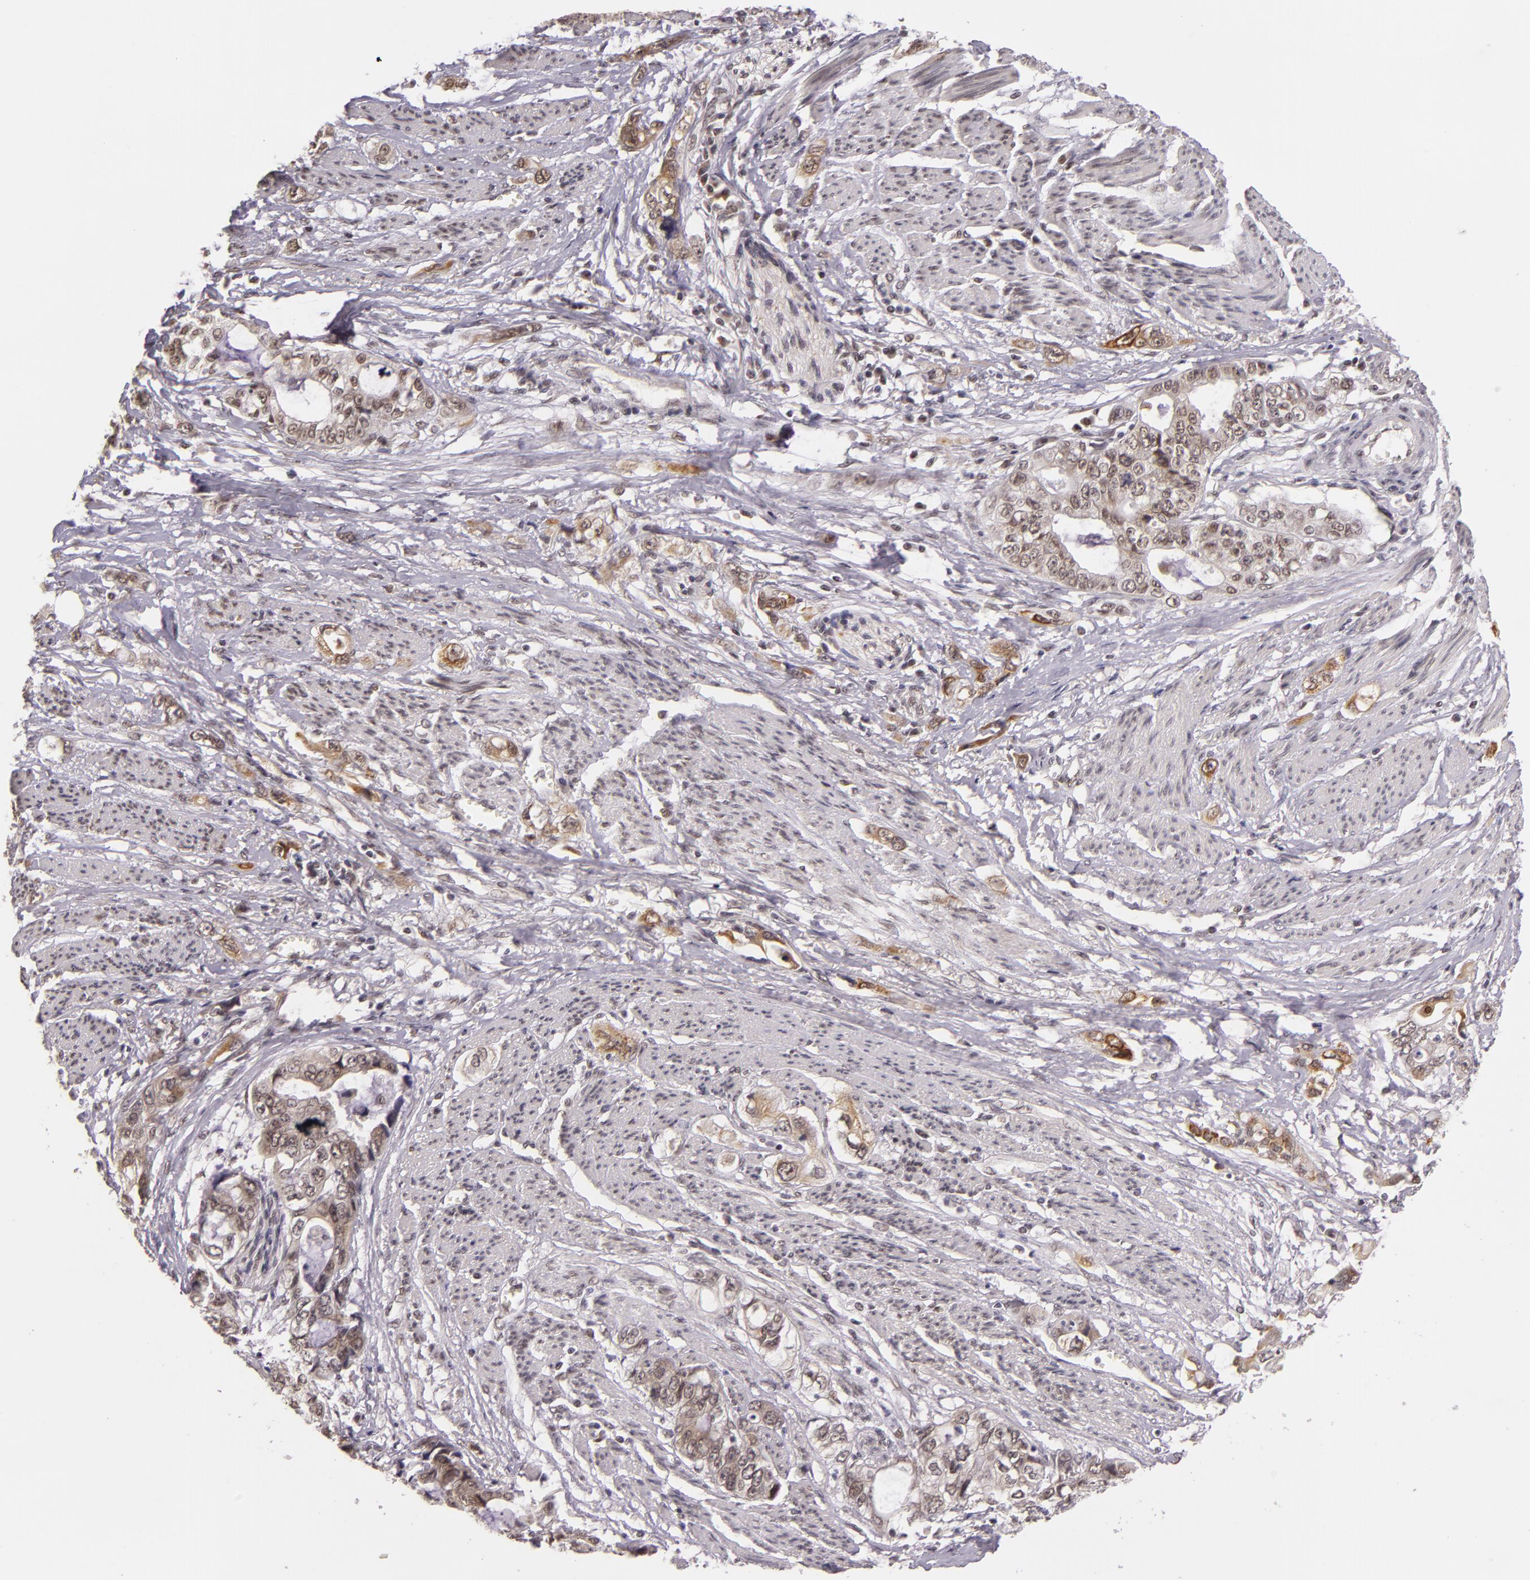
{"staining": {"intensity": "weak", "quantity": "25%-75%", "location": "cytoplasmic/membranous,nuclear"}, "tissue": "stomach cancer", "cell_type": "Tumor cells", "image_type": "cancer", "snomed": [{"axis": "morphology", "description": "Adenocarcinoma, NOS"}, {"axis": "topography", "description": "Stomach, upper"}], "caption": "Adenocarcinoma (stomach) stained with IHC displays weak cytoplasmic/membranous and nuclear positivity in about 25%-75% of tumor cells.", "gene": "ALX1", "patient": {"sex": "female", "age": 52}}